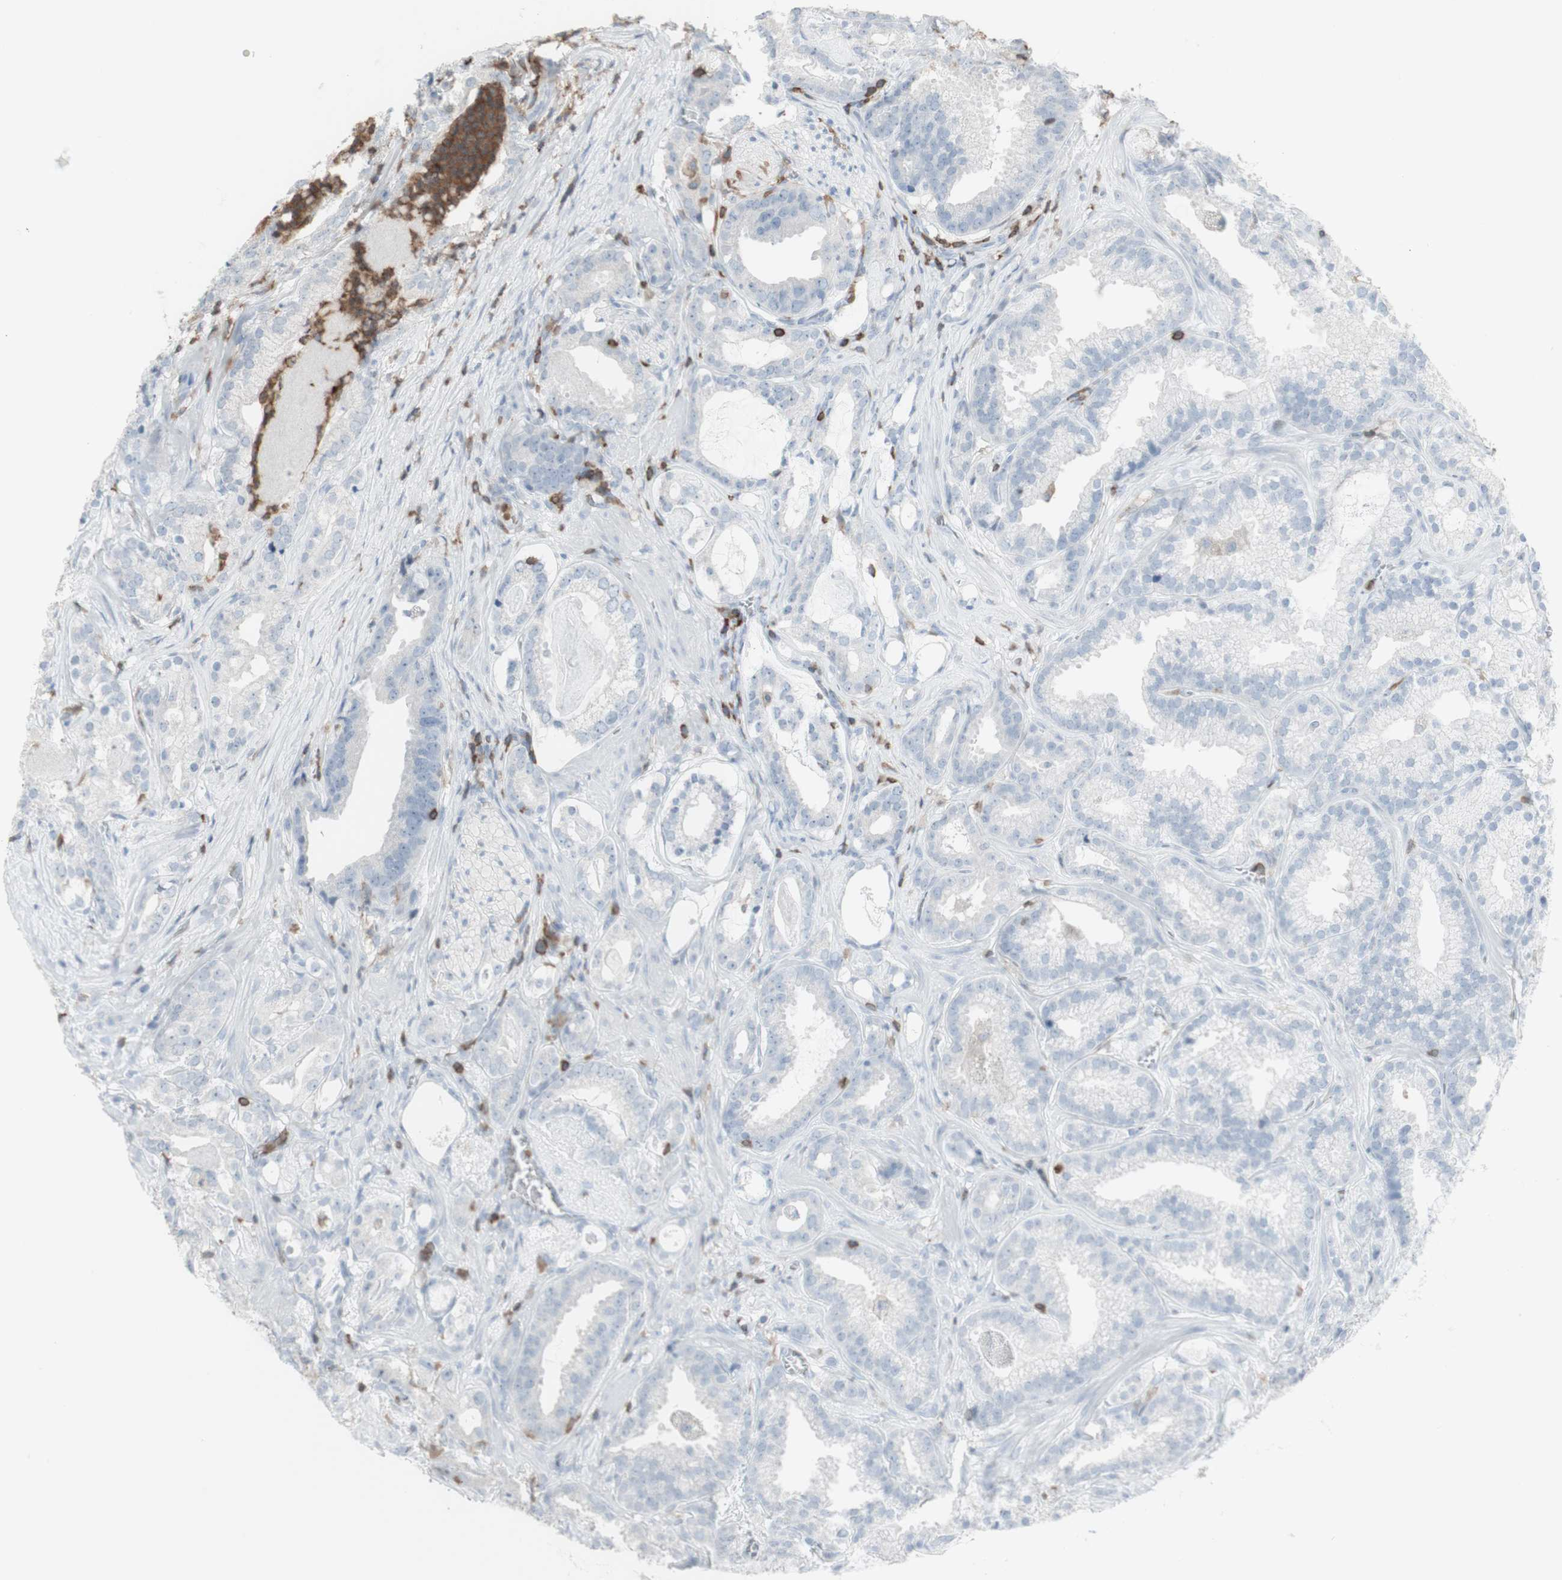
{"staining": {"intensity": "negative", "quantity": "none", "location": "none"}, "tissue": "prostate cancer", "cell_type": "Tumor cells", "image_type": "cancer", "snomed": [{"axis": "morphology", "description": "Adenocarcinoma, Low grade"}, {"axis": "topography", "description": "Prostate"}], "caption": "This is an immunohistochemistry micrograph of human low-grade adenocarcinoma (prostate). There is no staining in tumor cells.", "gene": "NRG1", "patient": {"sex": "male", "age": 59}}